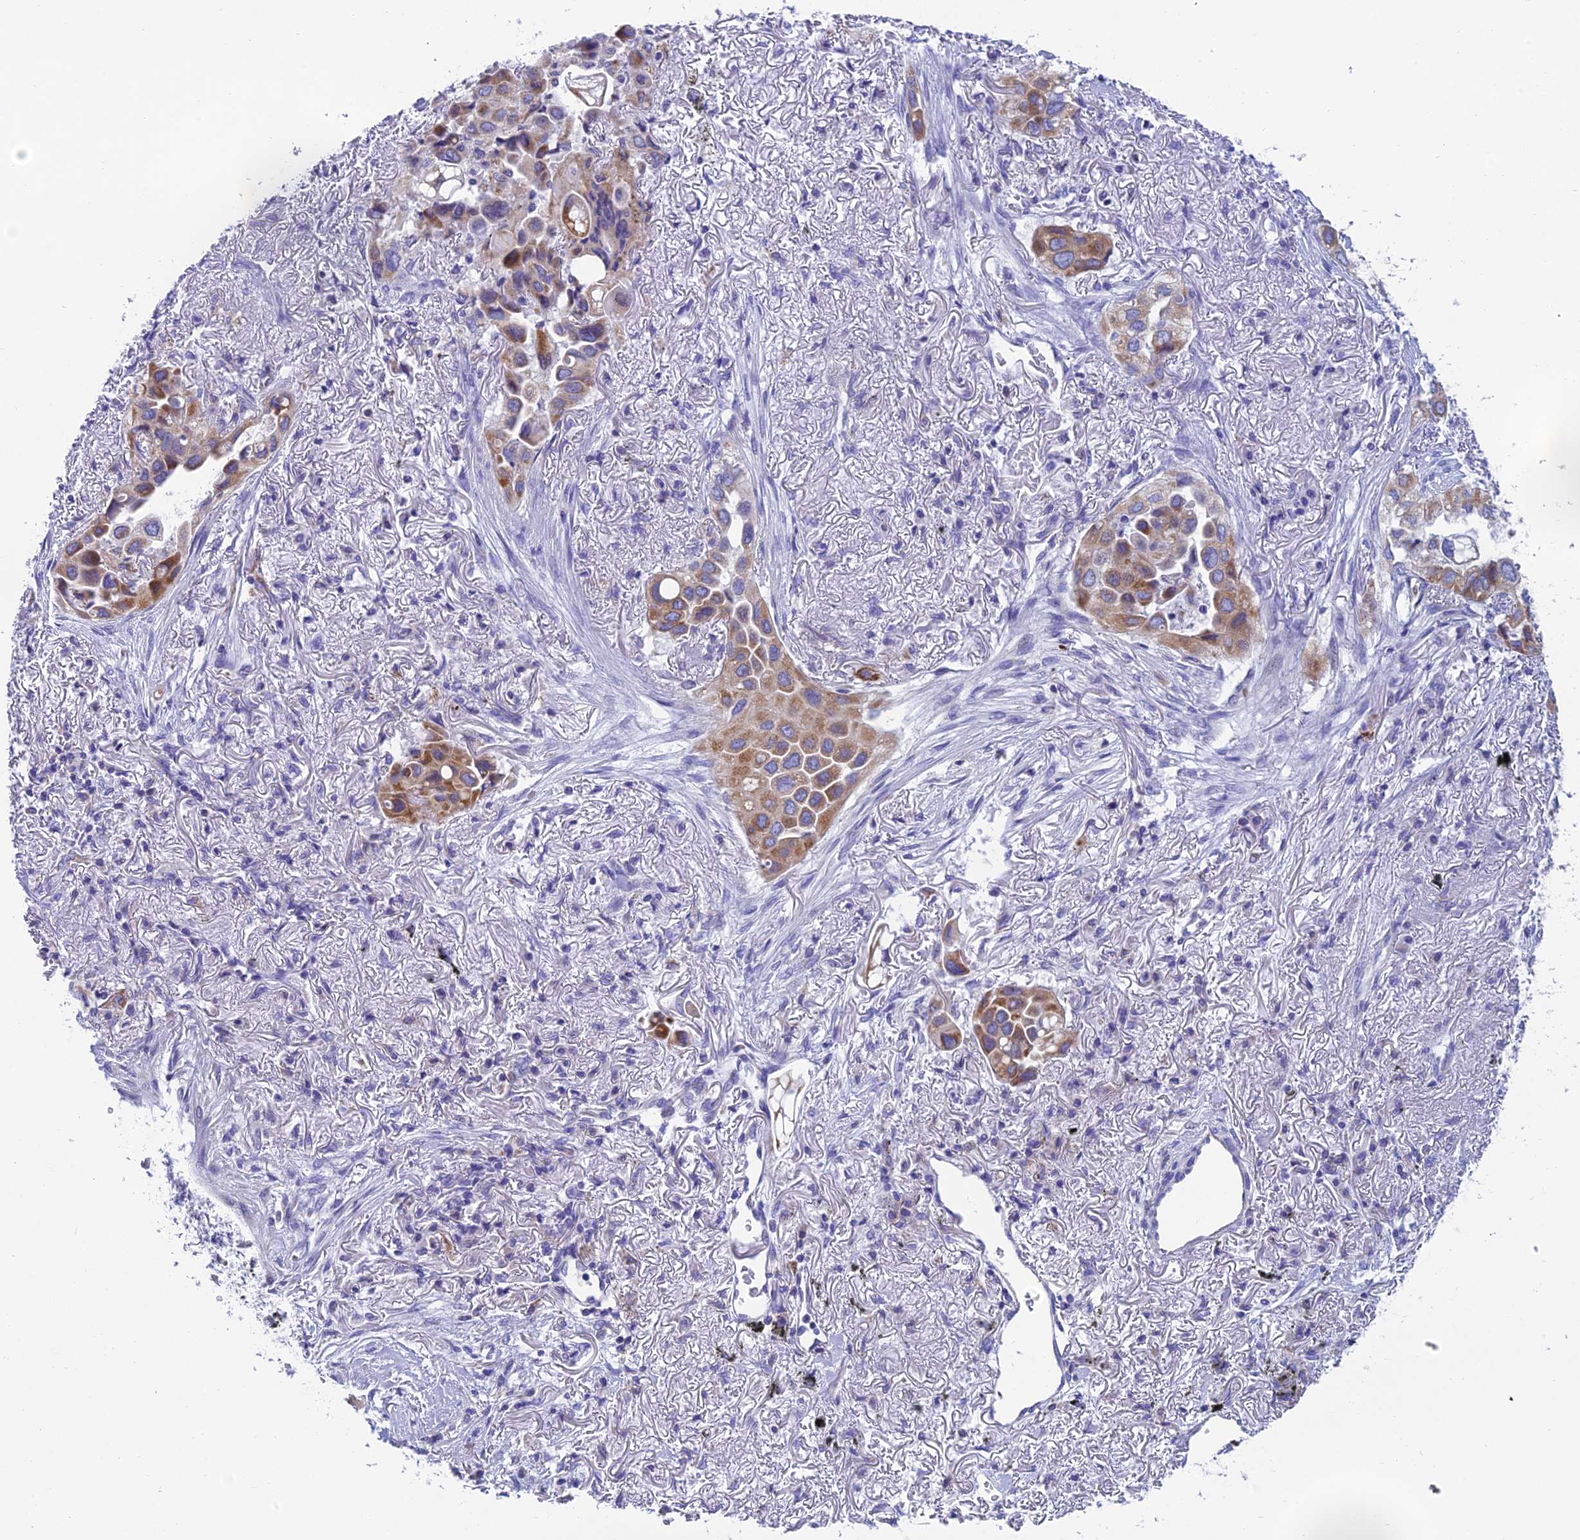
{"staining": {"intensity": "moderate", "quantity": "<25%", "location": "cytoplasmic/membranous"}, "tissue": "lung cancer", "cell_type": "Tumor cells", "image_type": "cancer", "snomed": [{"axis": "morphology", "description": "Adenocarcinoma, NOS"}, {"axis": "topography", "description": "Lung"}], "caption": "Tumor cells display low levels of moderate cytoplasmic/membranous positivity in approximately <25% of cells in lung adenocarcinoma.", "gene": "REEP4", "patient": {"sex": "female", "age": 76}}